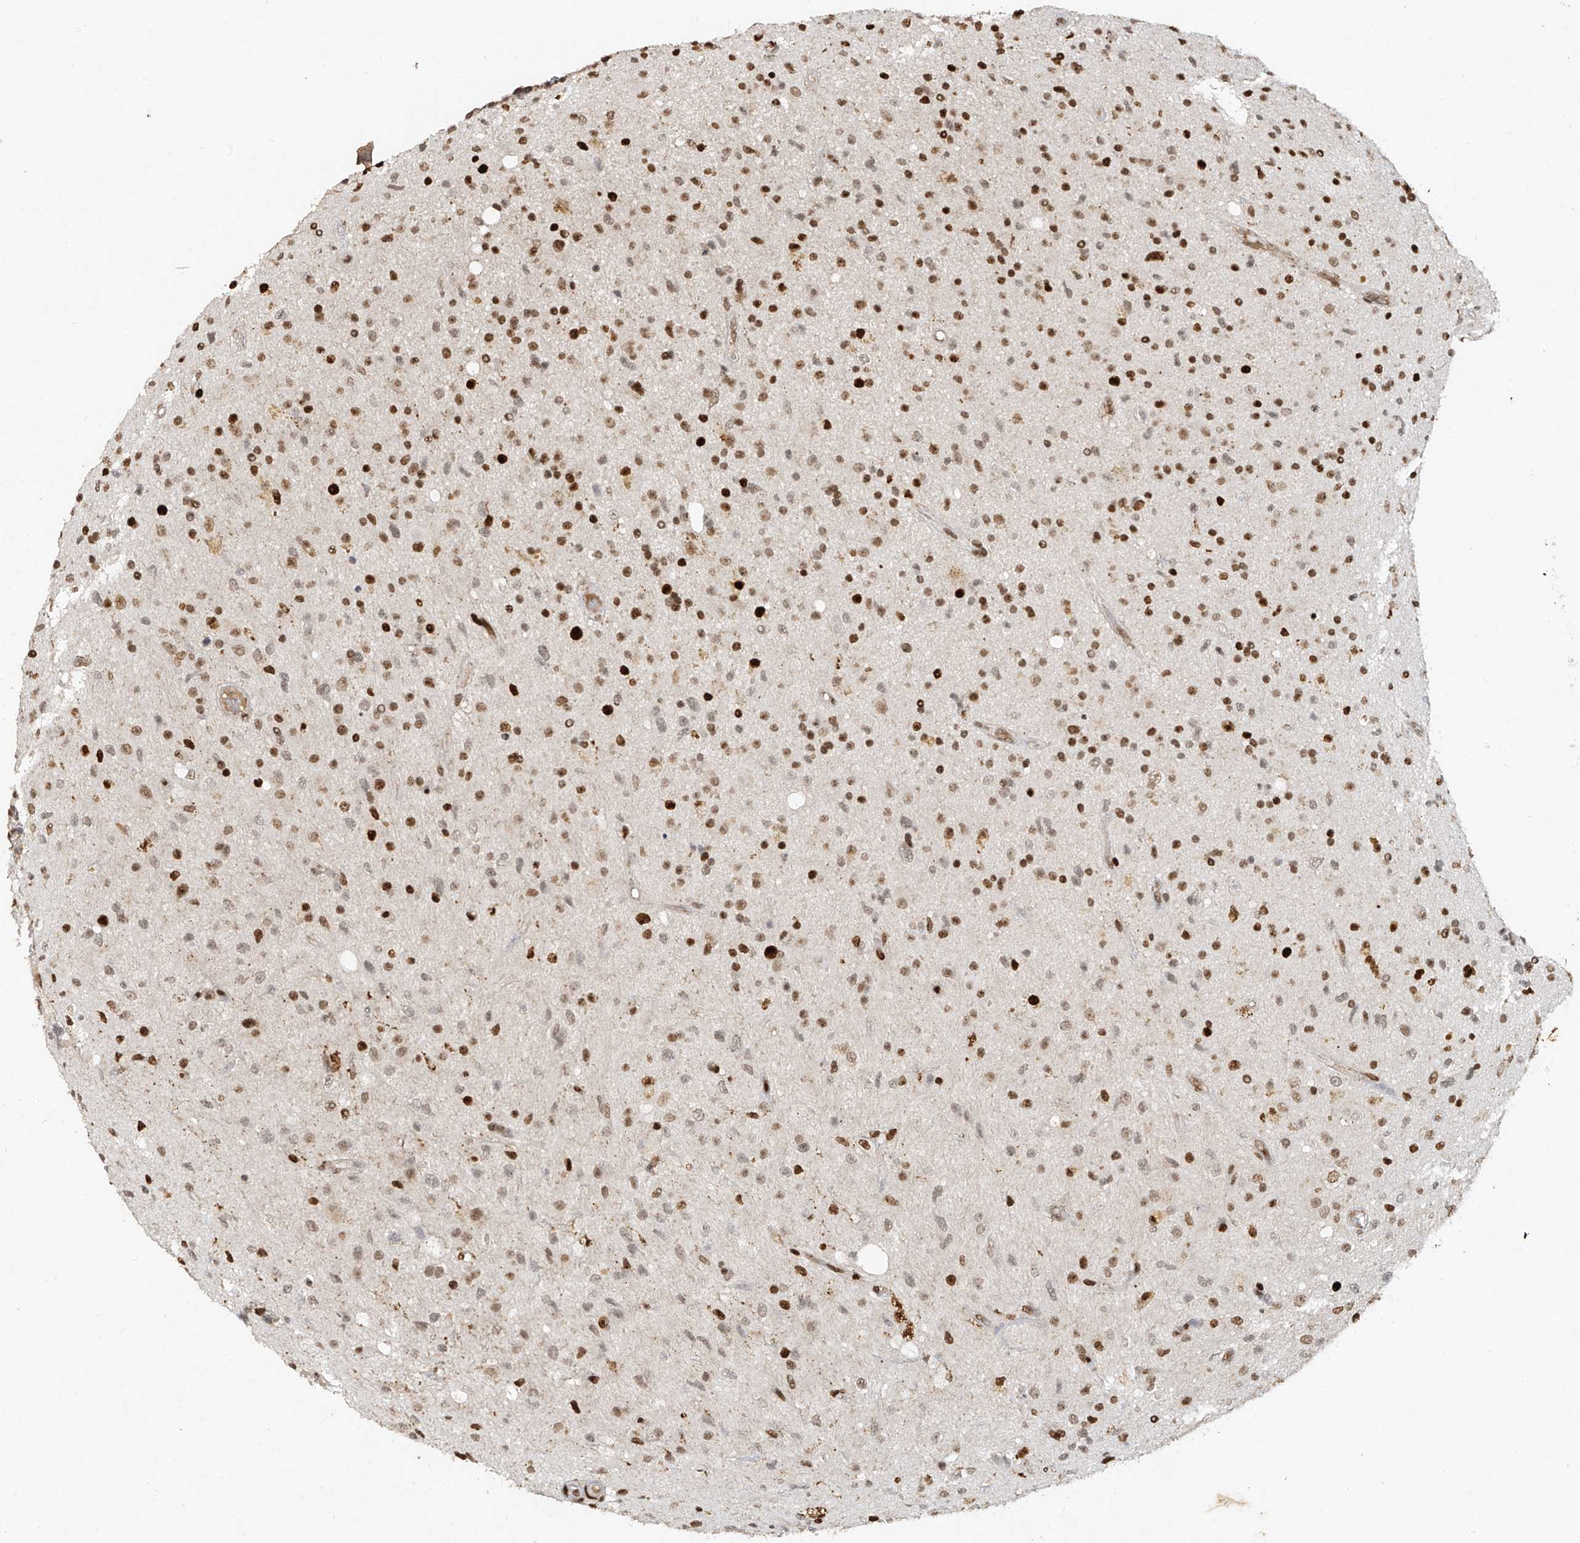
{"staining": {"intensity": "strong", "quantity": ">75%", "location": "nuclear"}, "tissue": "glioma", "cell_type": "Tumor cells", "image_type": "cancer", "snomed": [{"axis": "morphology", "description": "Glioma, malignant, High grade"}, {"axis": "topography", "description": "Brain"}], "caption": "Approximately >75% of tumor cells in high-grade glioma (malignant) reveal strong nuclear protein staining as visualized by brown immunohistochemical staining.", "gene": "ATRIP", "patient": {"sex": "male", "age": 33}}